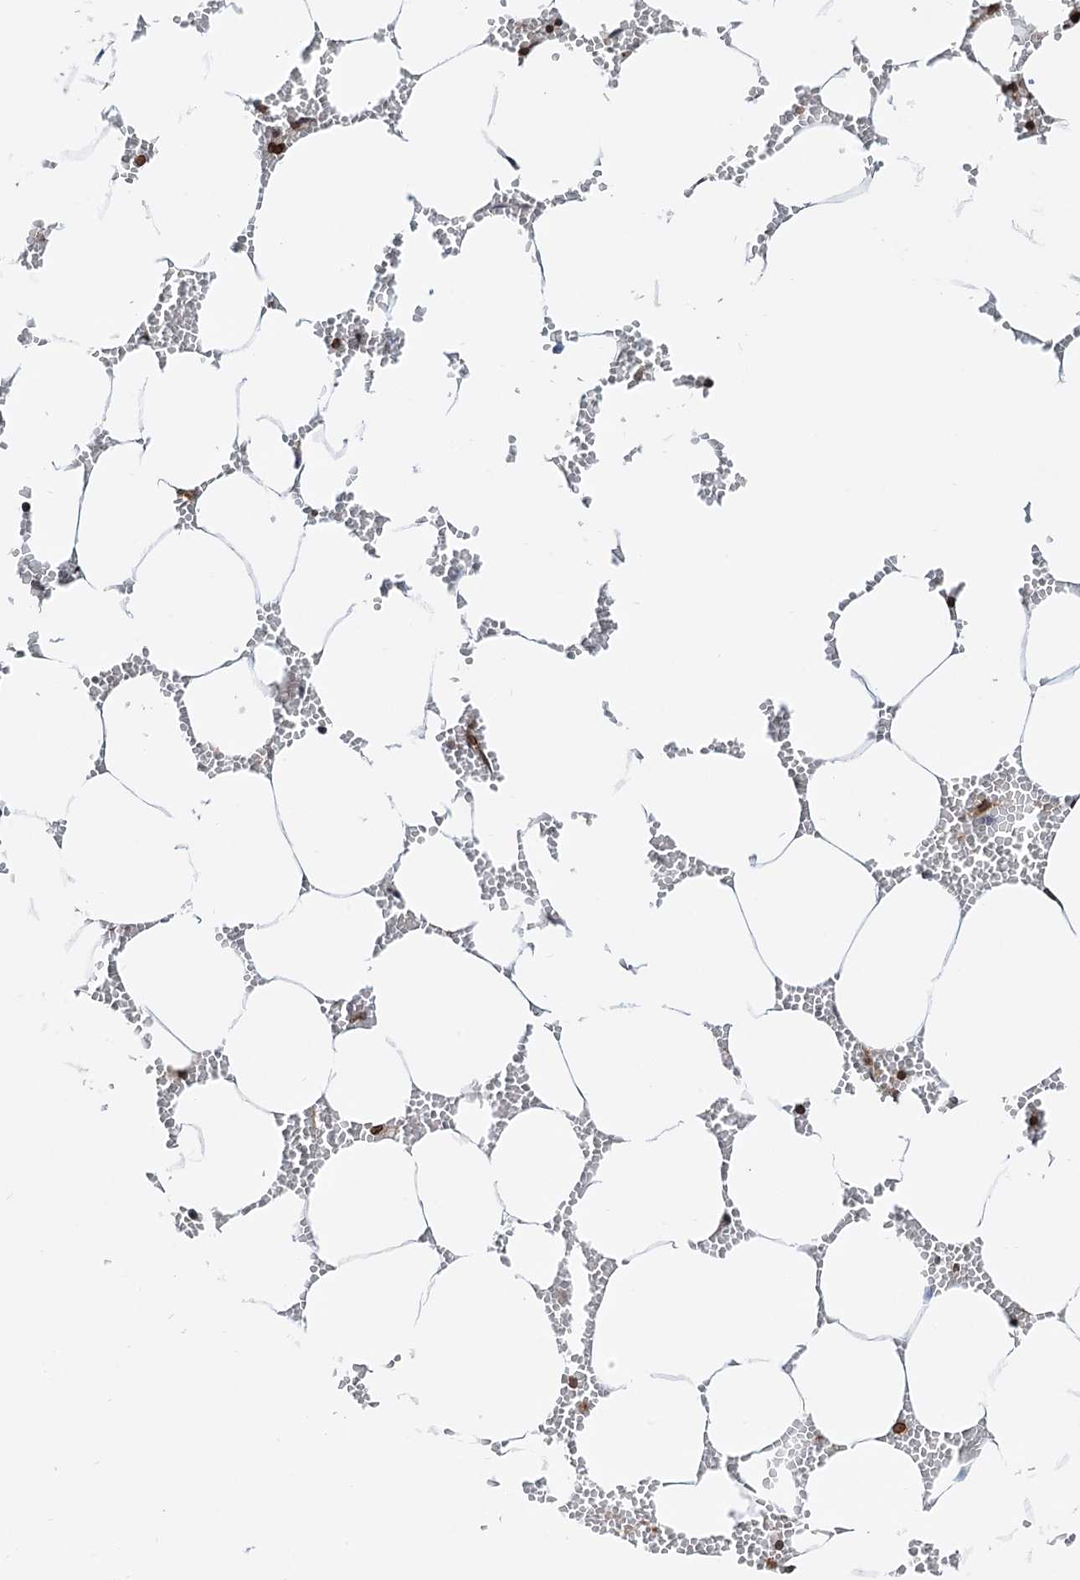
{"staining": {"intensity": "strong", "quantity": ">75%", "location": "nuclear"}, "tissue": "bone marrow", "cell_type": "Hematopoietic cells", "image_type": "normal", "snomed": [{"axis": "morphology", "description": "Normal tissue, NOS"}, {"axis": "topography", "description": "Bone marrow"}], "caption": "Immunohistochemical staining of benign bone marrow exhibits high levels of strong nuclear staining in approximately >75% of hematopoietic cells.", "gene": "ZC3H13", "patient": {"sex": "male", "age": 70}}